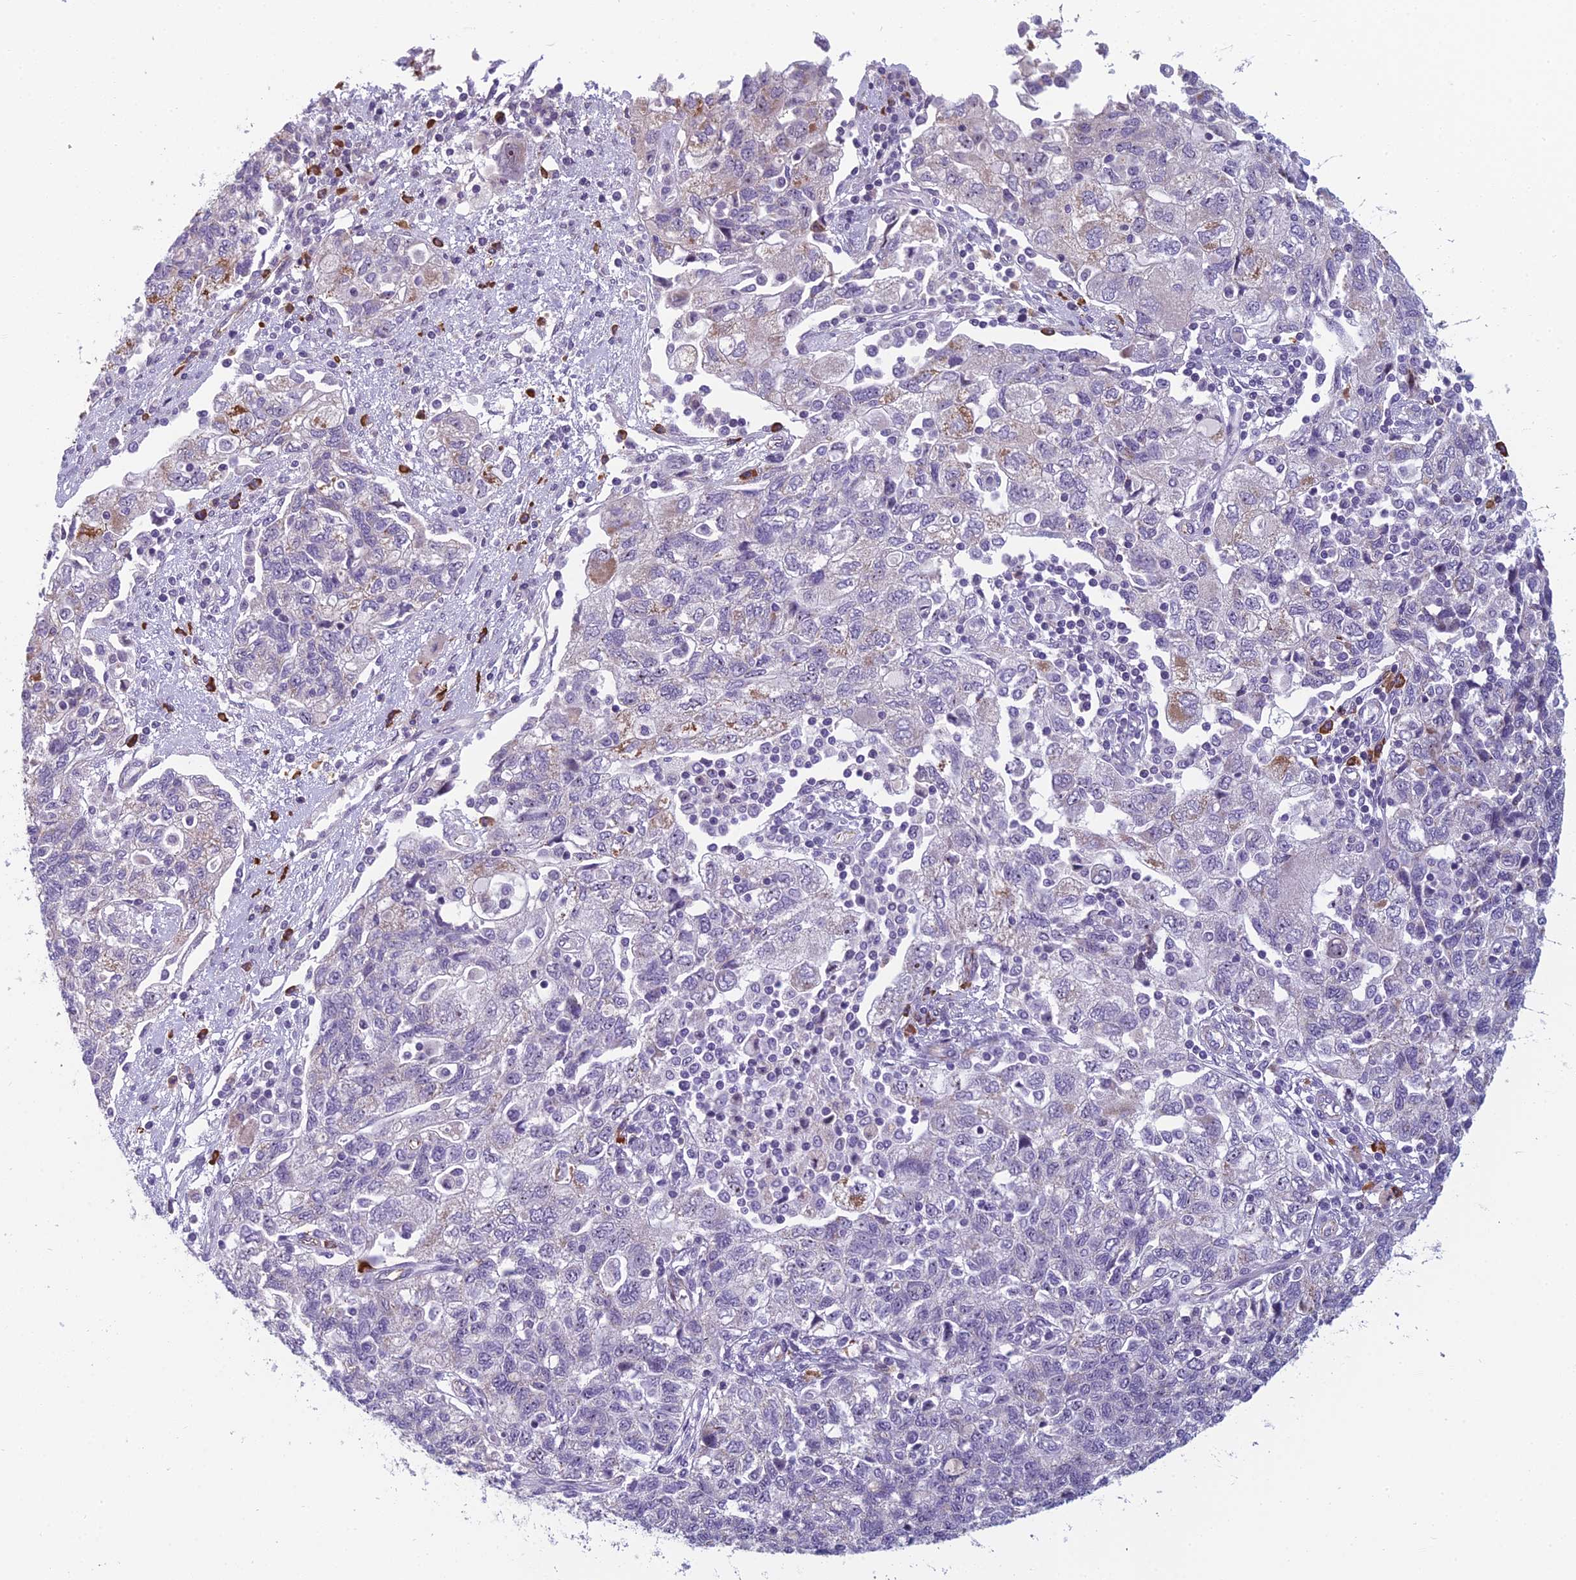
{"staining": {"intensity": "weak", "quantity": "<25%", "location": "cytoplasmic/membranous"}, "tissue": "ovarian cancer", "cell_type": "Tumor cells", "image_type": "cancer", "snomed": [{"axis": "morphology", "description": "Carcinoma, NOS"}, {"axis": "morphology", "description": "Cystadenocarcinoma, serous, NOS"}, {"axis": "topography", "description": "Ovary"}], "caption": "Tumor cells are negative for protein expression in human ovarian cancer. The staining was performed using DAB to visualize the protein expression in brown, while the nuclei were stained in blue with hematoxylin (Magnification: 20x).", "gene": "NOC2L", "patient": {"sex": "female", "age": 69}}